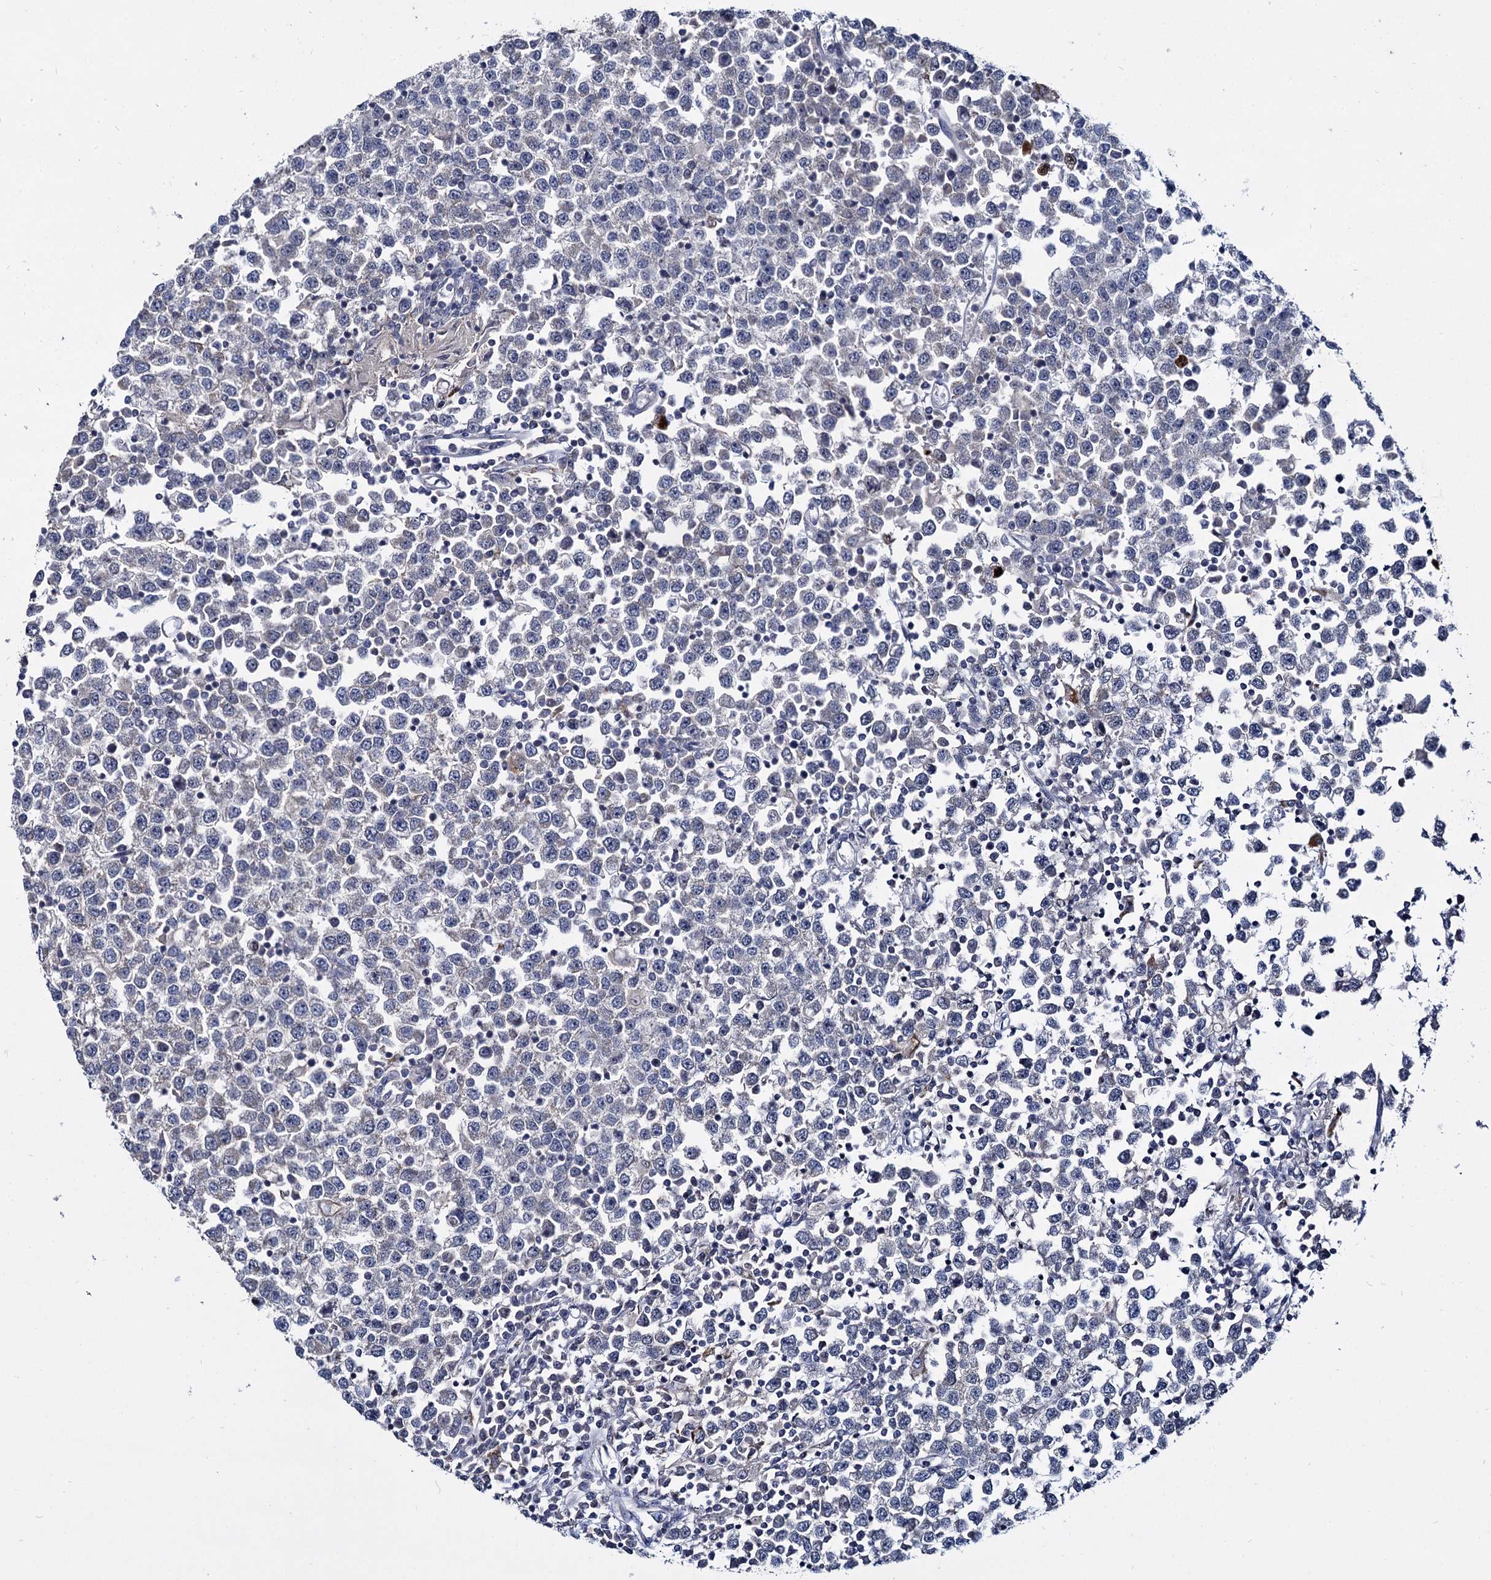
{"staining": {"intensity": "negative", "quantity": "none", "location": "none"}, "tissue": "testis cancer", "cell_type": "Tumor cells", "image_type": "cancer", "snomed": [{"axis": "morphology", "description": "Seminoma, NOS"}, {"axis": "topography", "description": "Testis"}], "caption": "The IHC micrograph has no significant staining in tumor cells of seminoma (testis) tissue.", "gene": "RPUSD4", "patient": {"sex": "male", "age": 65}}